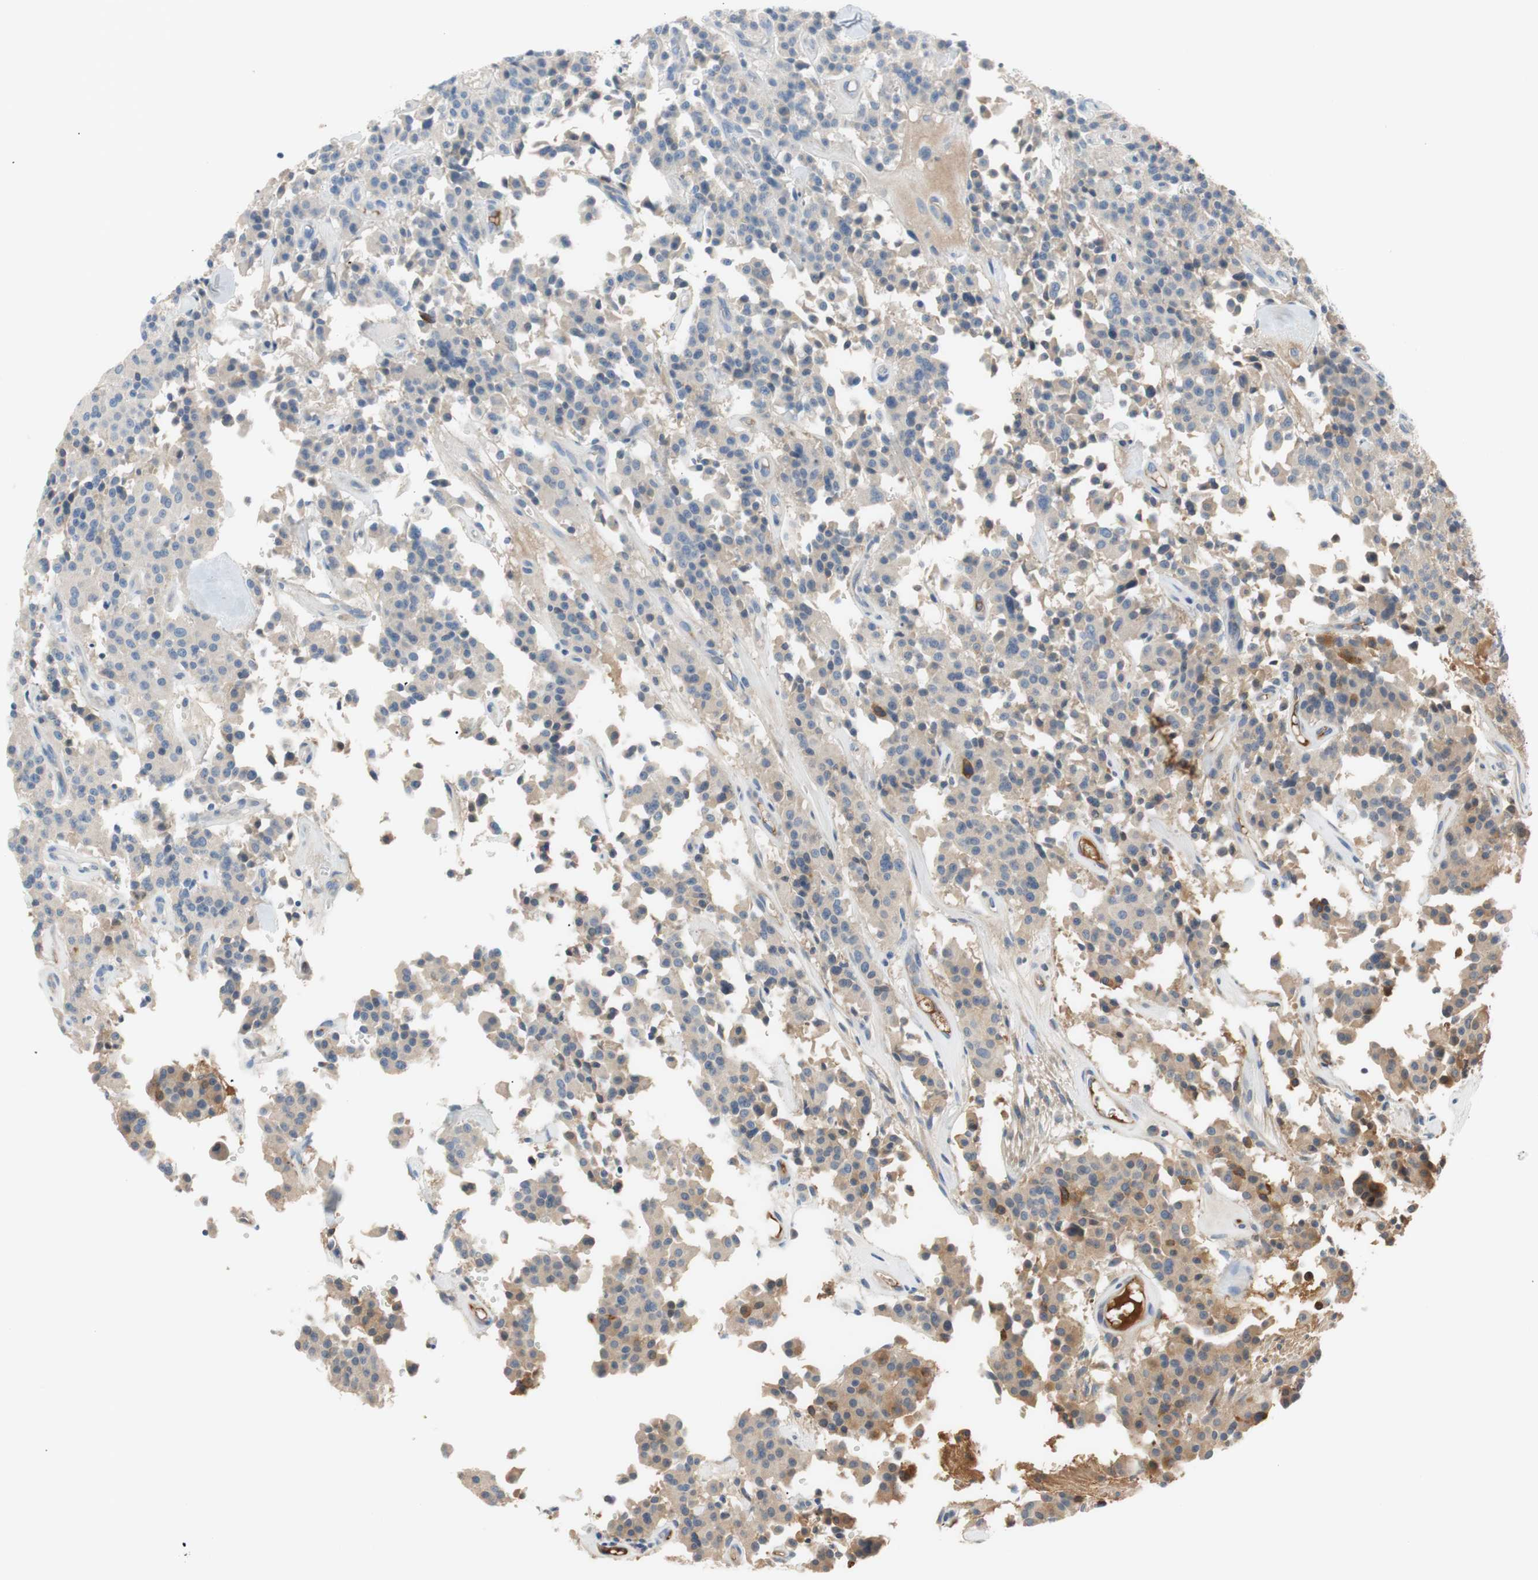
{"staining": {"intensity": "weak", "quantity": ">75%", "location": "cytoplasmic/membranous"}, "tissue": "carcinoid", "cell_type": "Tumor cells", "image_type": "cancer", "snomed": [{"axis": "morphology", "description": "Carcinoid, malignant, NOS"}, {"axis": "topography", "description": "Lung"}], "caption": "IHC histopathology image of neoplastic tissue: malignant carcinoid stained using immunohistochemistry reveals low levels of weak protein expression localized specifically in the cytoplasmic/membranous of tumor cells, appearing as a cytoplasmic/membranous brown color.", "gene": "C4A", "patient": {"sex": "male", "age": 30}}